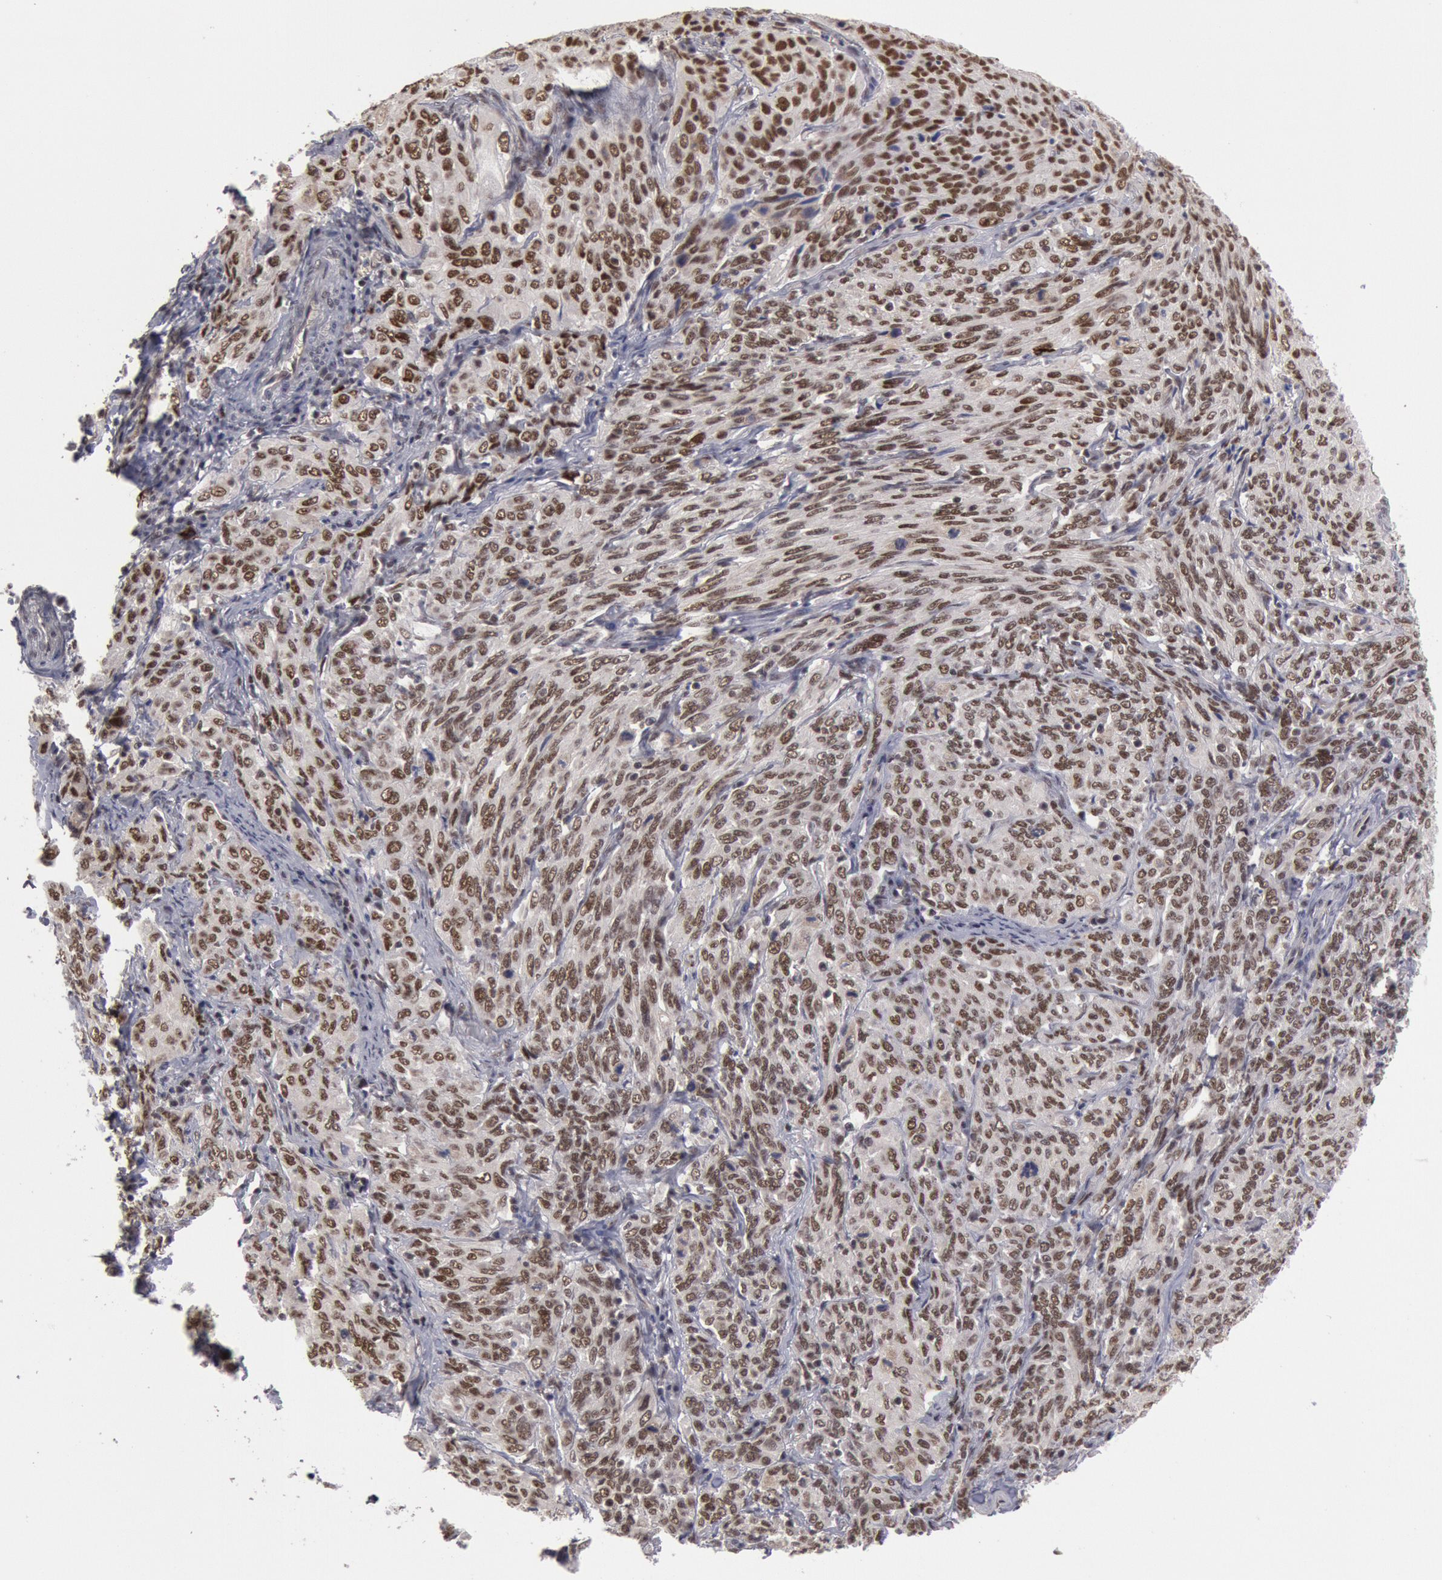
{"staining": {"intensity": "moderate", "quantity": ">75%", "location": "nuclear"}, "tissue": "cervical cancer", "cell_type": "Tumor cells", "image_type": "cancer", "snomed": [{"axis": "morphology", "description": "Squamous cell carcinoma, NOS"}, {"axis": "topography", "description": "Cervix"}], "caption": "Cervical squamous cell carcinoma stained for a protein reveals moderate nuclear positivity in tumor cells.", "gene": "PPP4R3B", "patient": {"sex": "female", "age": 38}}